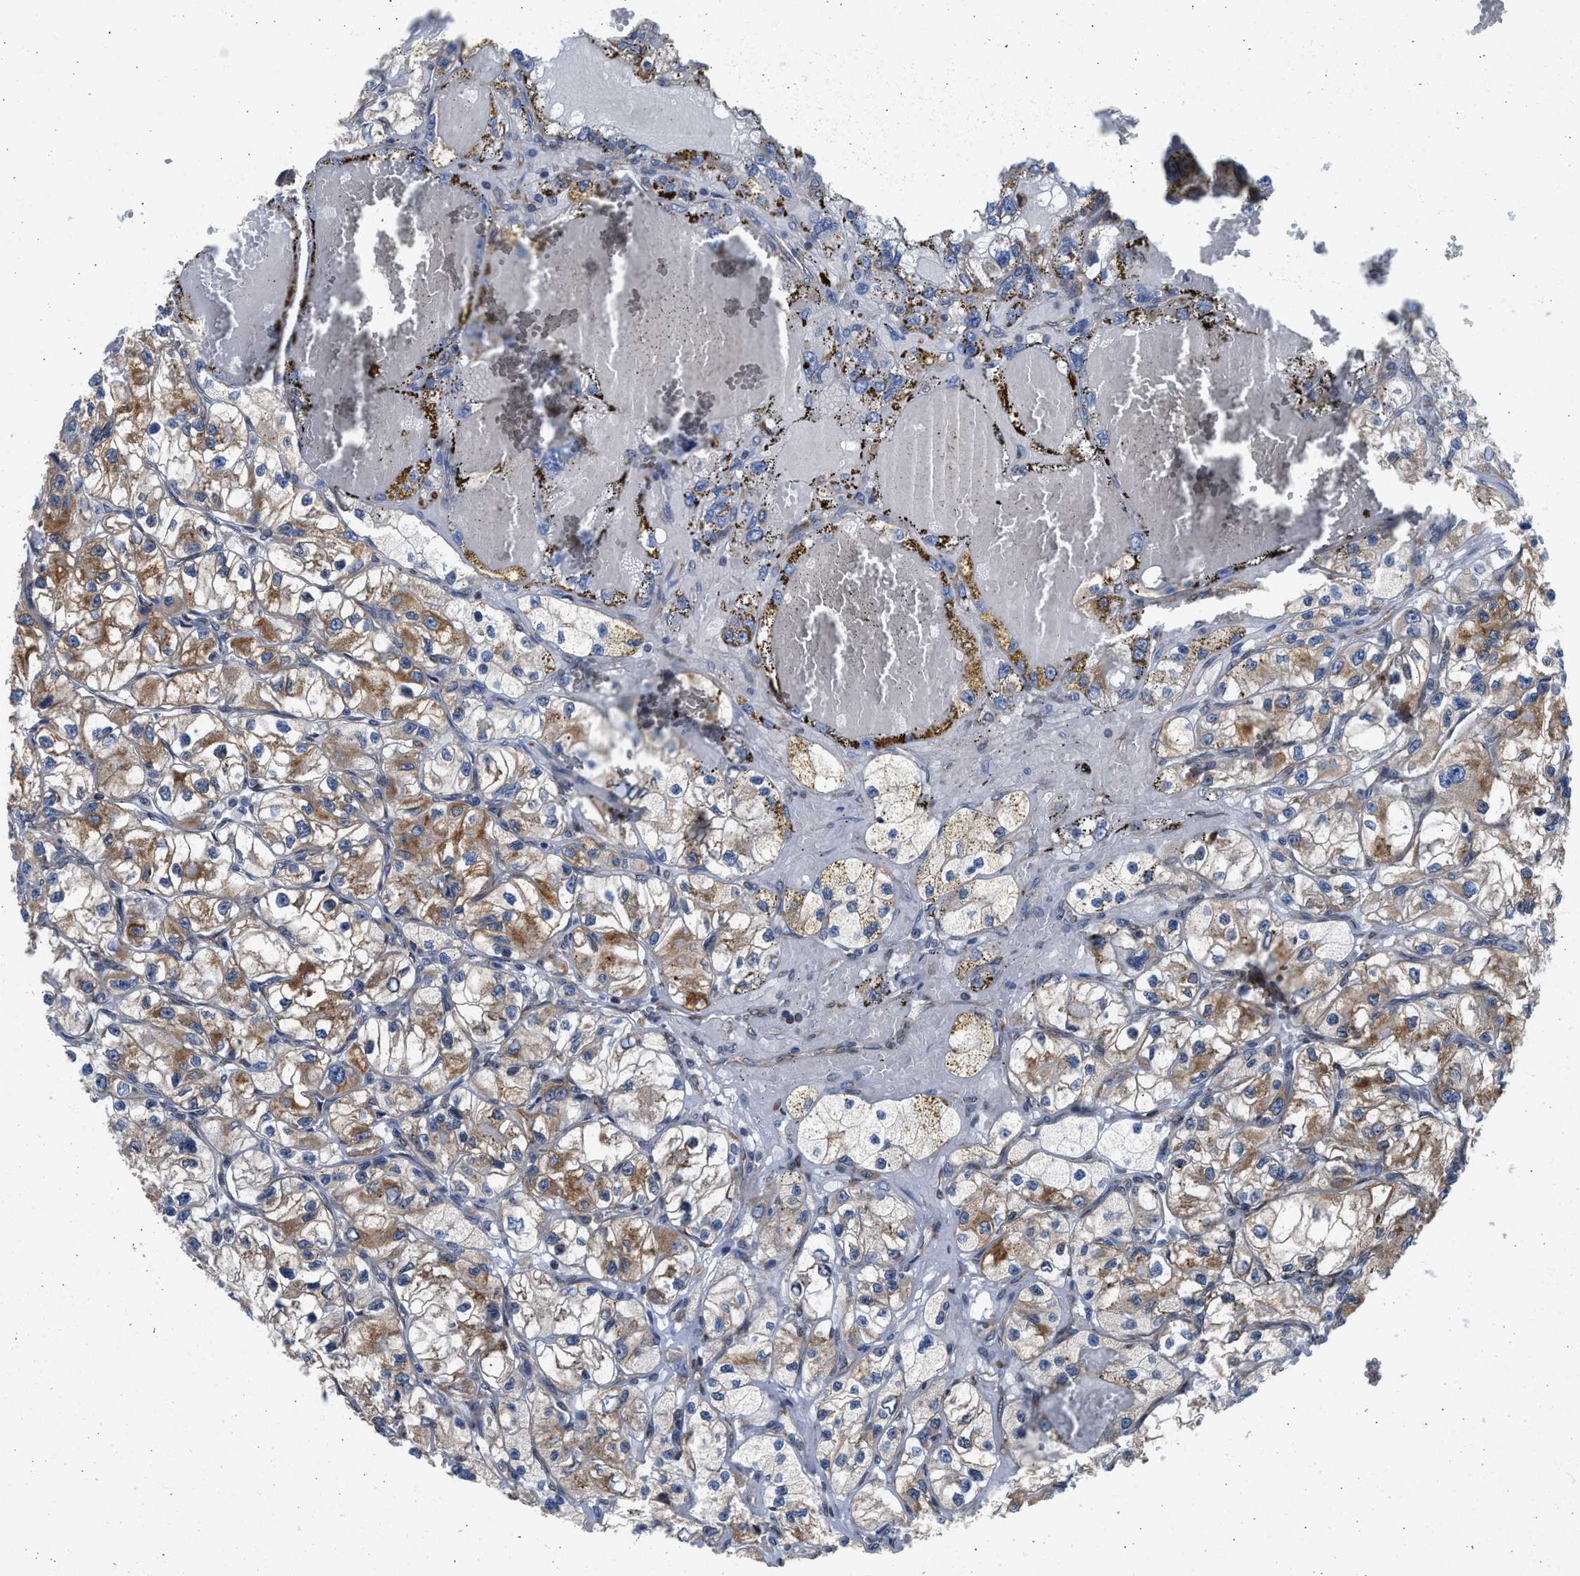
{"staining": {"intensity": "moderate", "quantity": "25%-75%", "location": "cytoplasmic/membranous"}, "tissue": "renal cancer", "cell_type": "Tumor cells", "image_type": "cancer", "snomed": [{"axis": "morphology", "description": "Adenocarcinoma, NOS"}, {"axis": "topography", "description": "Kidney"}], "caption": "Protein analysis of renal cancer (adenocarcinoma) tissue shows moderate cytoplasmic/membranous positivity in about 25%-75% of tumor cells.", "gene": "PLD2", "patient": {"sex": "female", "age": 57}}